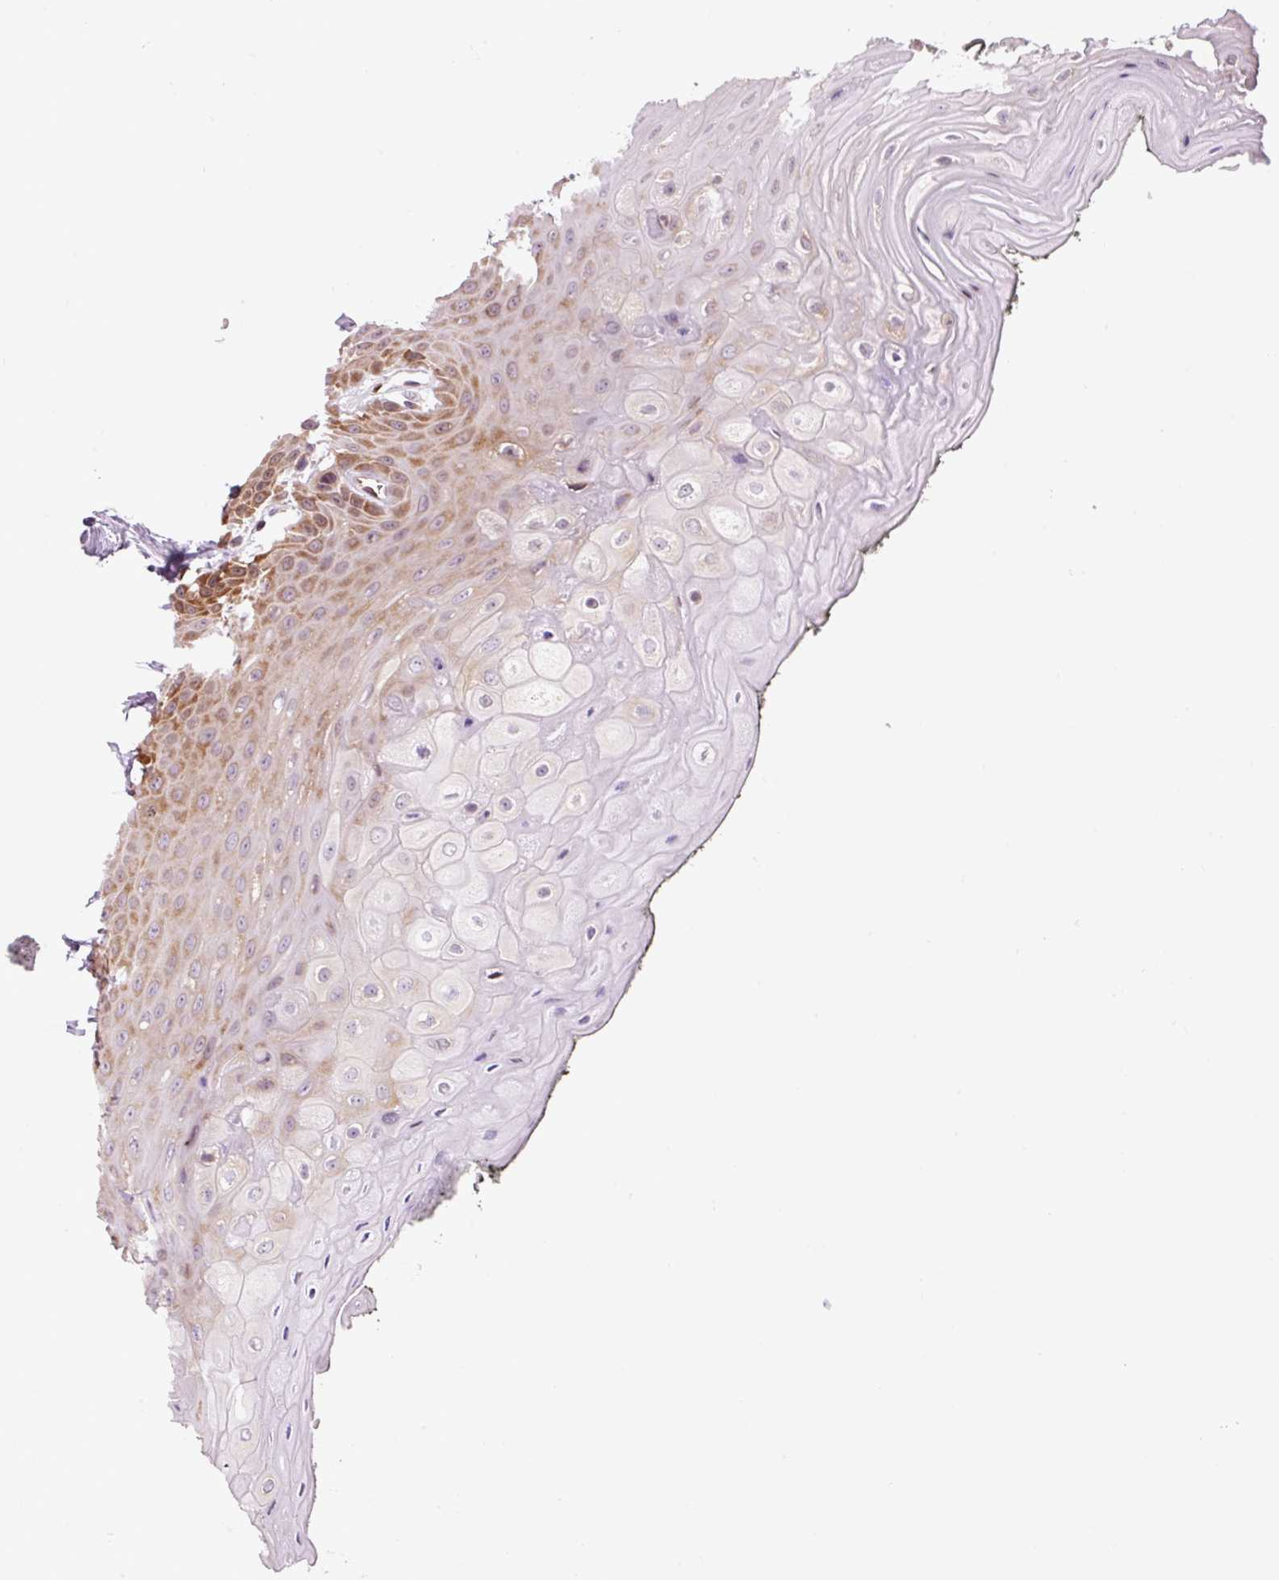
{"staining": {"intensity": "strong", "quantity": "25%-75%", "location": "cytoplasmic/membranous"}, "tissue": "oral mucosa", "cell_type": "Squamous epithelial cells", "image_type": "normal", "snomed": [{"axis": "morphology", "description": "Normal tissue, NOS"}, {"axis": "topography", "description": "Oral tissue"}, {"axis": "topography", "description": "Tounge, NOS"}], "caption": "High-power microscopy captured an IHC photomicrograph of normal oral mucosa, revealing strong cytoplasmic/membranous expression in approximately 25%-75% of squamous epithelial cells. Using DAB (brown) and hematoxylin (blue) stains, captured at high magnification using brightfield microscopy.", "gene": "RPL41", "patient": {"sex": "female", "age": 59}}